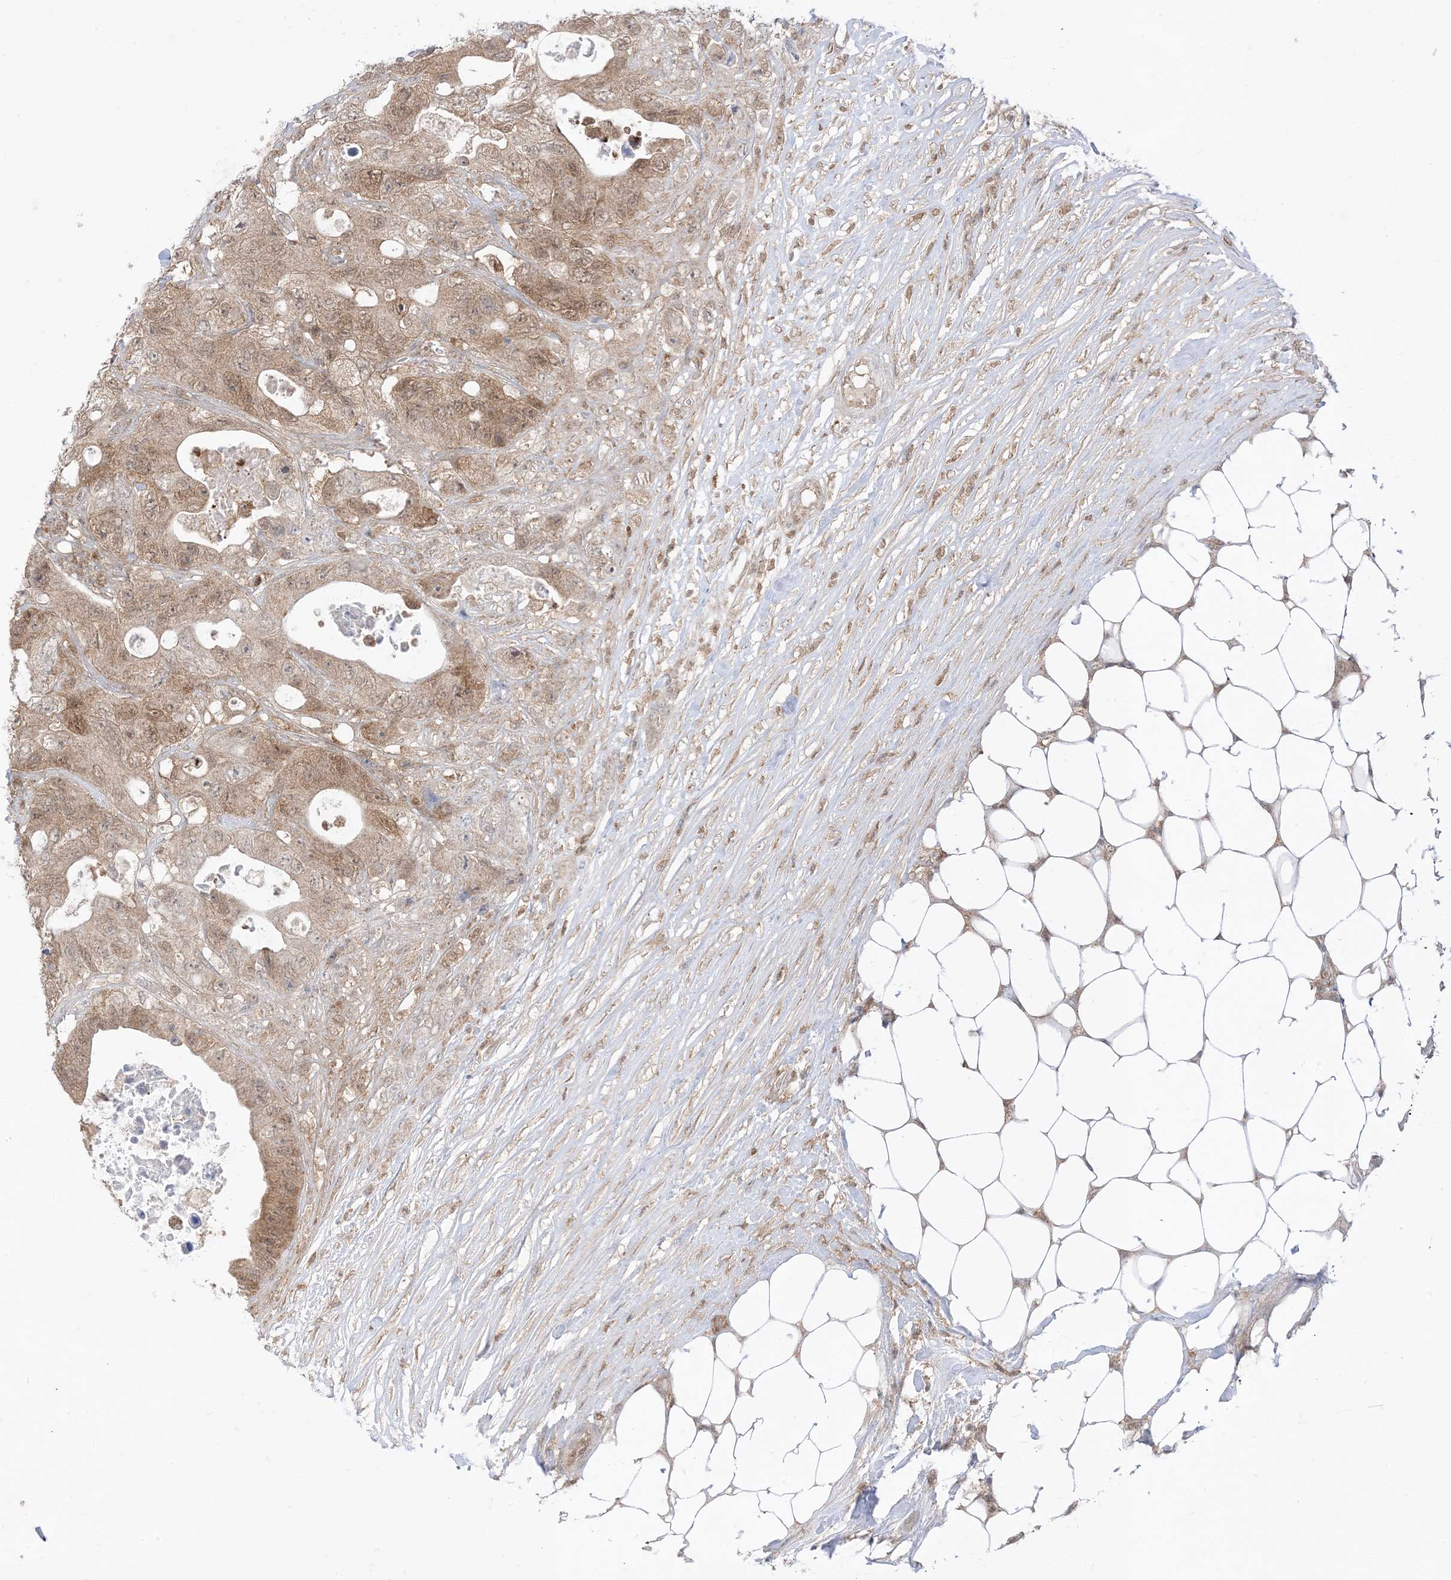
{"staining": {"intensity": "moderate", "quantity": ">75%", "location": "cytoplasmic/membranous"}, "tissue": "colorectal cancer", "cell_type": "Tumor cells", "image_type": "cancer", "snomed": [{"axis": "morphology", "description": "Adenocarcinoma, NOS"}, {"axis": "topography", "description": "Colon"}], "caption": "Colorectal adenocarcinoma stained with immunohistochemistry reveals moderate cytoplasmic/membranous staining in about >75% of tumor cells. (IHC, brightfield microscopy, high magnification).", "gene": "PTPA", "patient": {"sex": "female", "age": 46}}